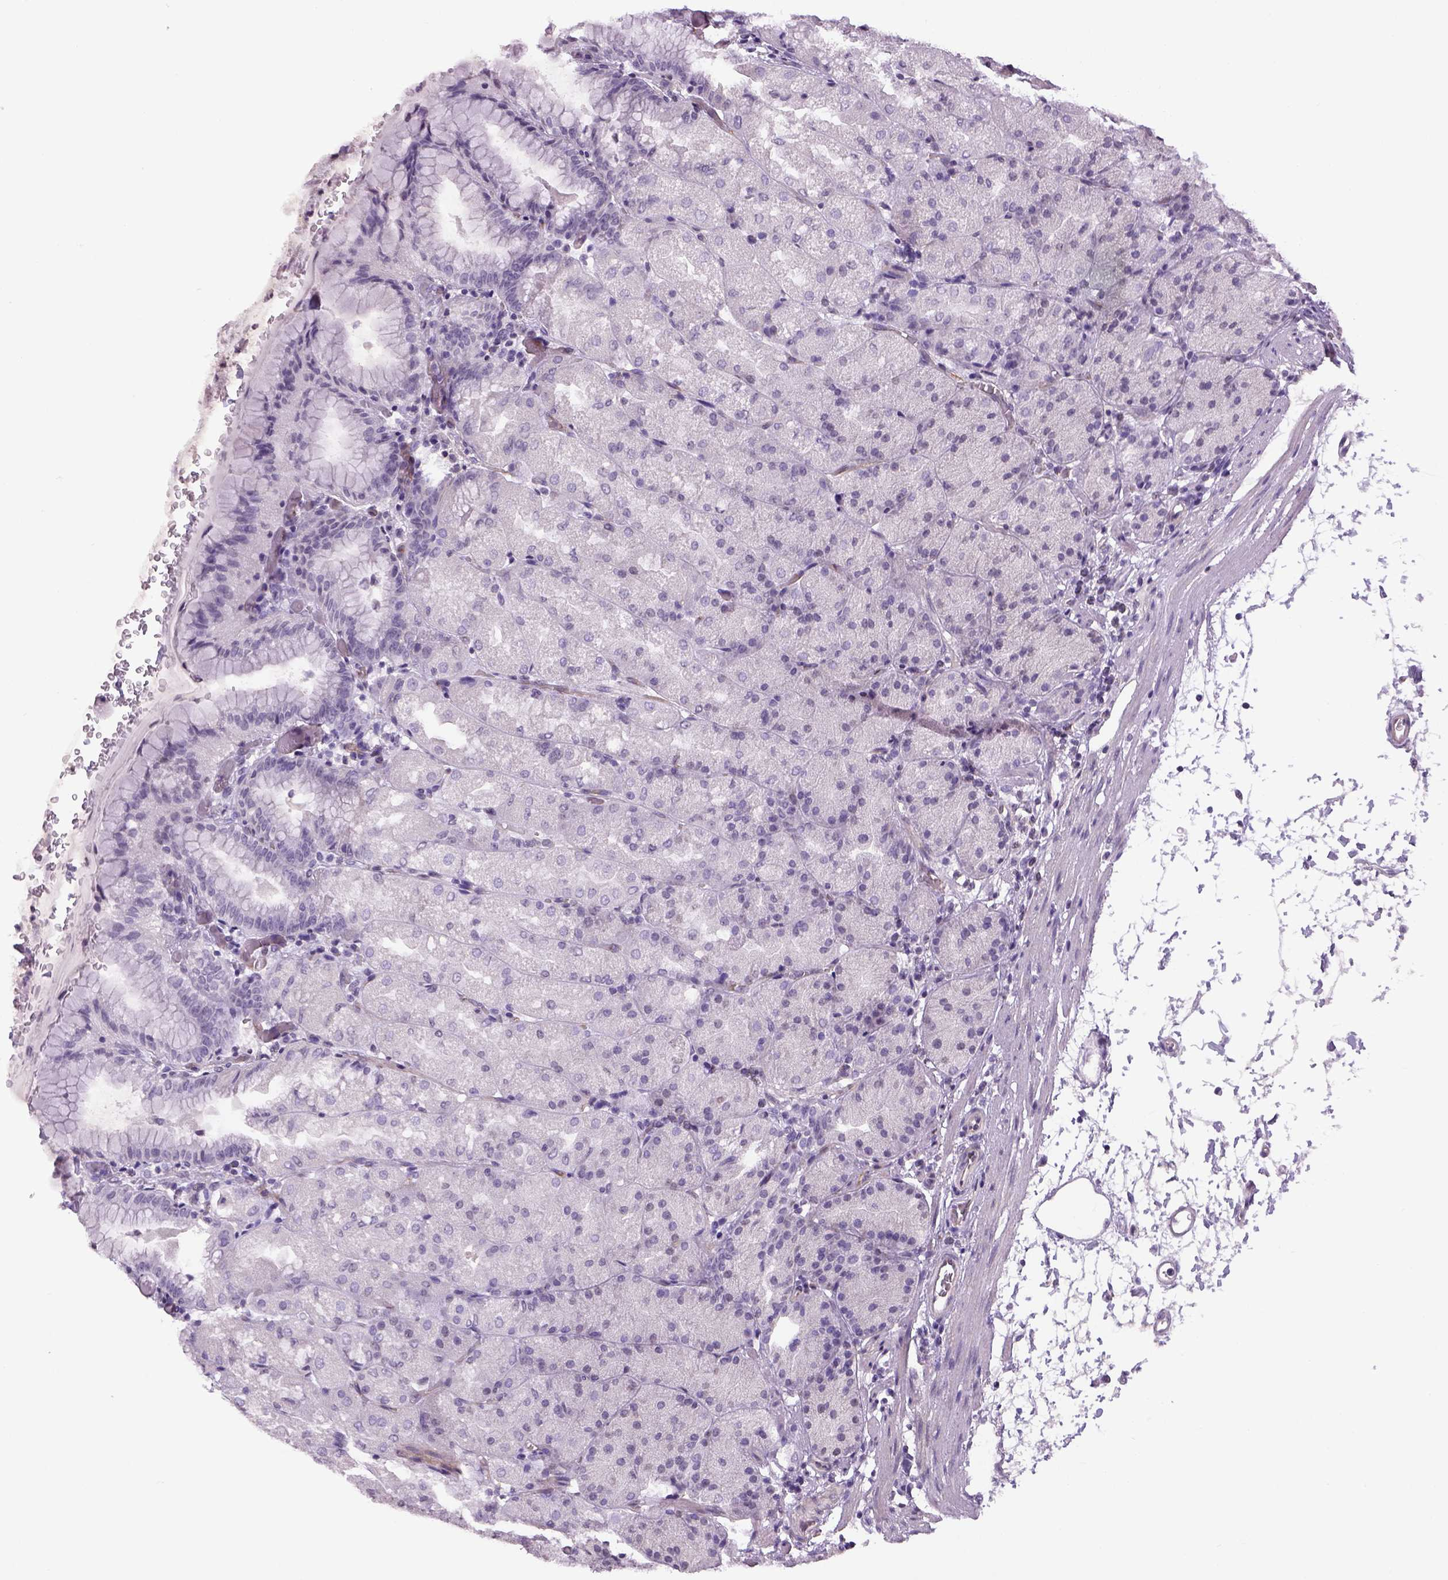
{"staining": {"intensity": "negative", "quantity": "none", "location": "none"}, "tissue": "stomach", "cell_type": "Glandular cells", "image_type": "normal", "snomed": [{"axis": "morphology", "description": "Normal tissue, NOS"}, {"axis": "topography", "description": "Stomach, upper"}, {"axis": "topography", "description": "Stomach"}, {"axis": "topography", "description": "Stomach, lower"}], "caption": "Immunohistochemistry of normal stomach exhibits no staining in glandular cells. (Brightfield microscopy of DAB immunohistochemistry at high magnification).", "gene": "PRRT1", "patient": {"sex": "male", "age": 62}}